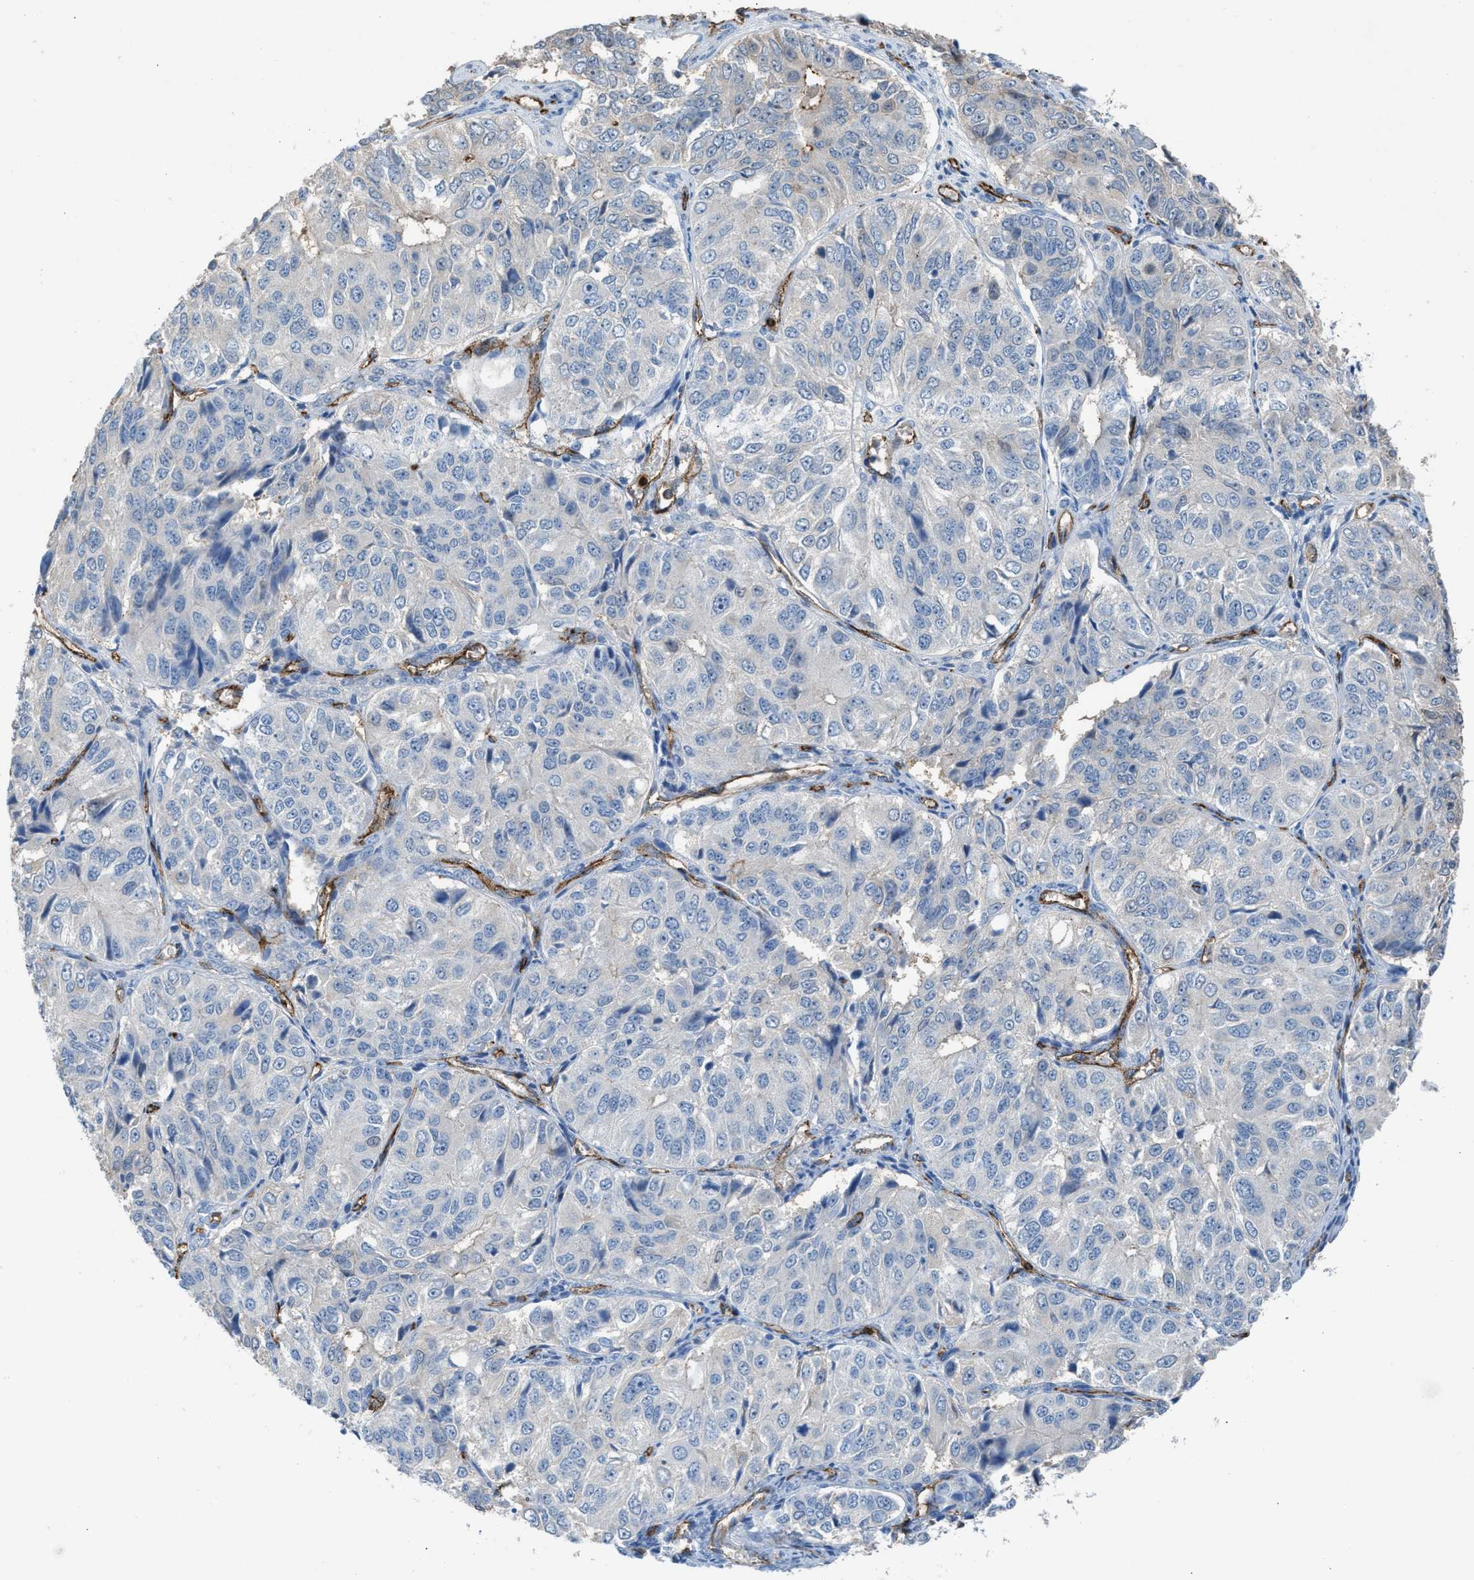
{"staining": {"intensity": "negative", "quantity": "none", "location": "none"}, "tissue": "ovarian cancer", "cell_type": "Tumor cells", "image_type": "cancer", "snomed": [{"axis": "morphology", "description": "Carcinoma, endometroid"}, {"axis": "topography", "description": "Ovary"}], "caption": "Ovarian cancer (endometroid carcinoma) was stained to show a protein in brown. There is no significant staining in tumor cells. The staining was performed using DAB to visualize the protein expression in brown, while the nuclei were stained in blue with hematoxylin (Magnification: 20x).", "gene": "DYSF", "patient": {"sex": "female", "age": 51}}